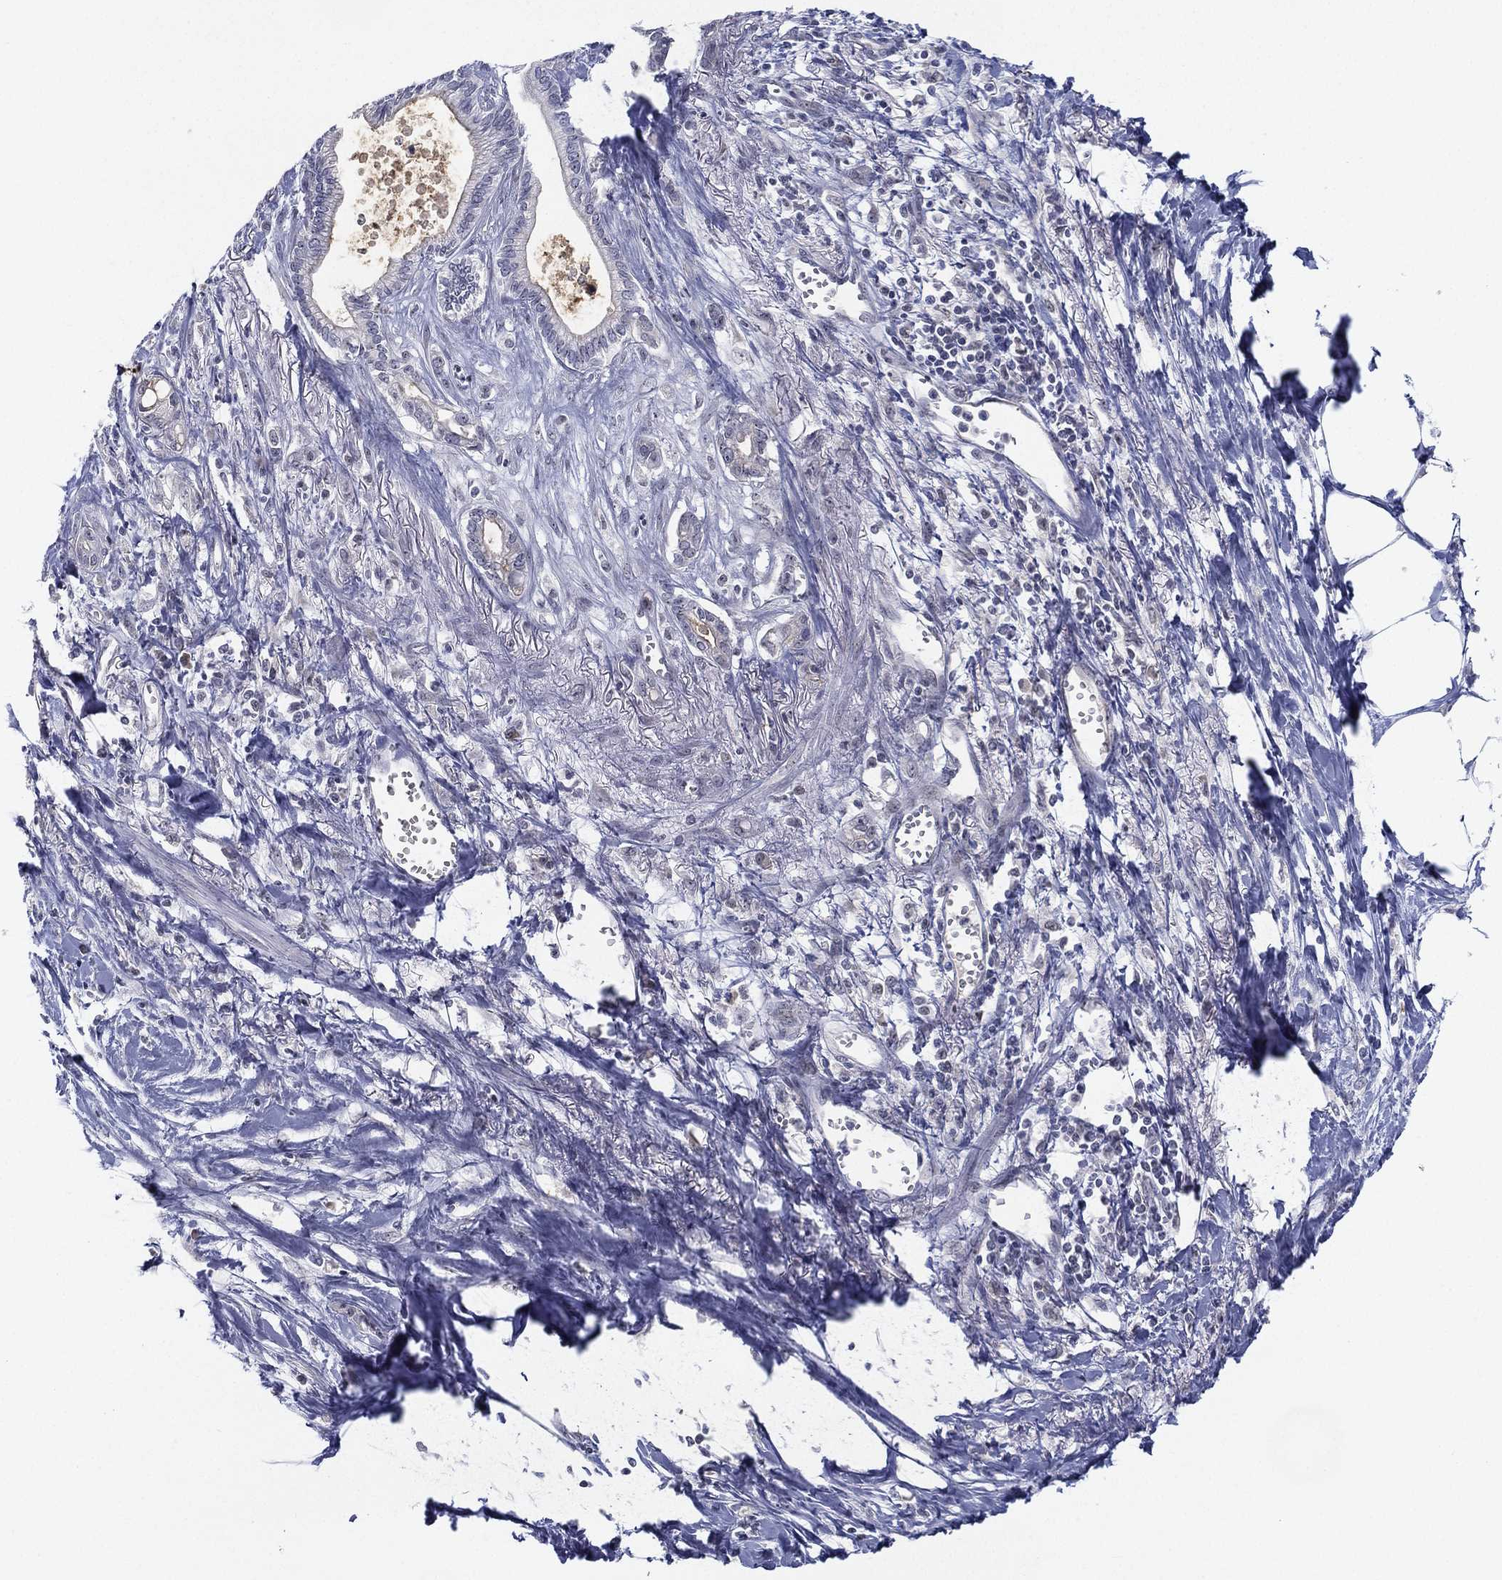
{"staining": {"intensity": "negative", "quantity": "none", "location": "none"}, "tissue": "pancreatic cancer", "cell_type": "Tumor cells", "image_type": "cancer", "snomed": [{"axis": "morphology", "description": "Adenocarcinoma, NOS"}, {"axis": "topography", "description": "Pancreas"}], "caption": "An IHC micrograph of pancreatic adenocarcinoma is shown. There is no staining in tumor cells of pancreatic adenocarcinoma.", "gene": "MS4A8", "patient": {"sex": "male", "age": 71}}